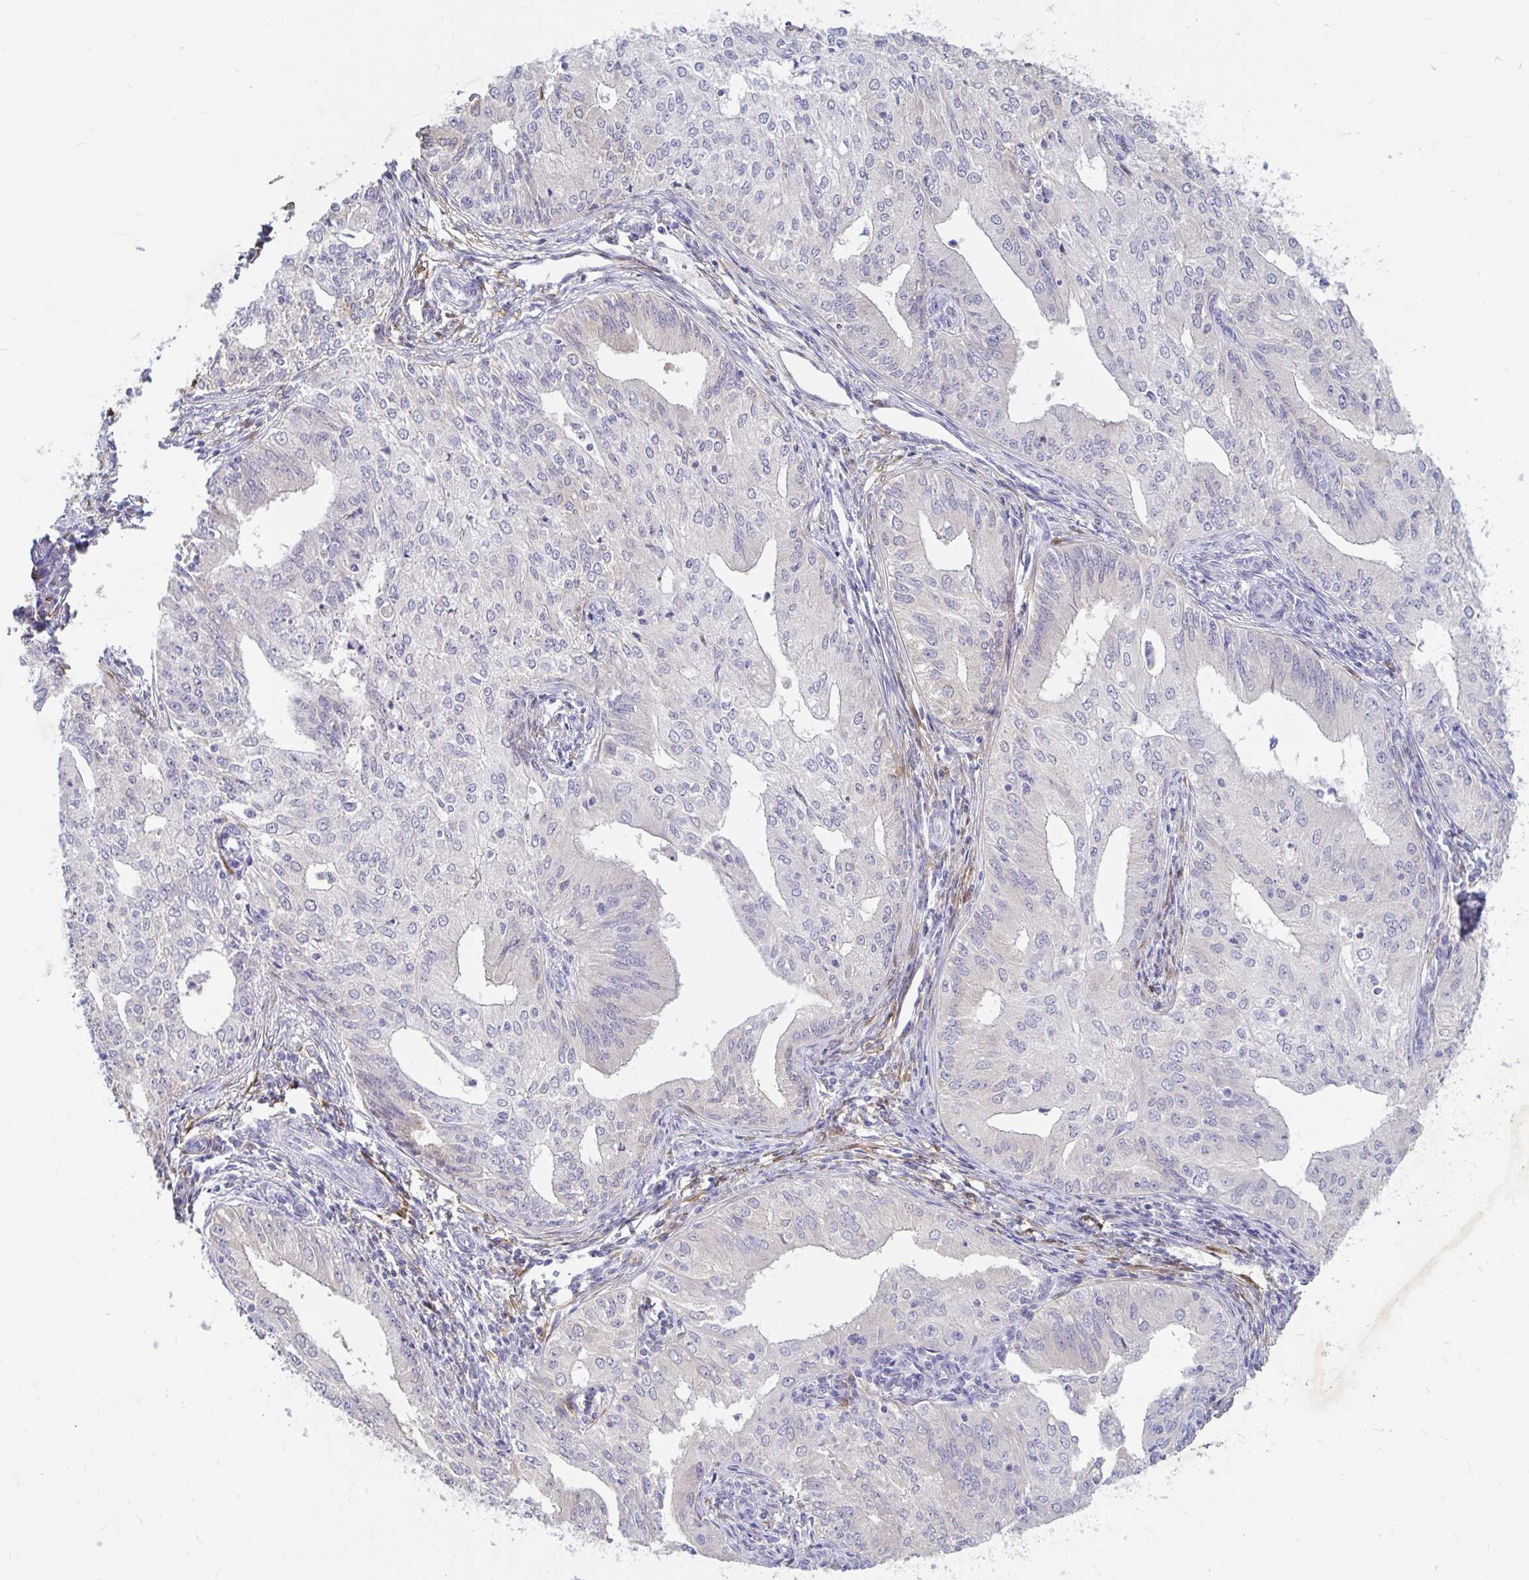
{"staining": {"intensity": "negative", "quantity": "none", "location": "none"}, "tissue": "endometrial cancer", "cell_type": "Tumor cells", "image_type": "cancer", "snomed": [{"axis": "morphology", "description": "Adenocarcinoma, NOS"}, {"axis": "topography", "description": "Endometrium"}], "caption": "Immunohistochemical staining of human endometrial adenocarcinoma displays no significant staining in tumor cells. (Stains: DAB immunohistochemistry with hematoxylin counter stain, Microscopy: brightfield microscopy at high magnification).", "gene": "ADH1A", "patient": {"sex": "female", "age": 50}}